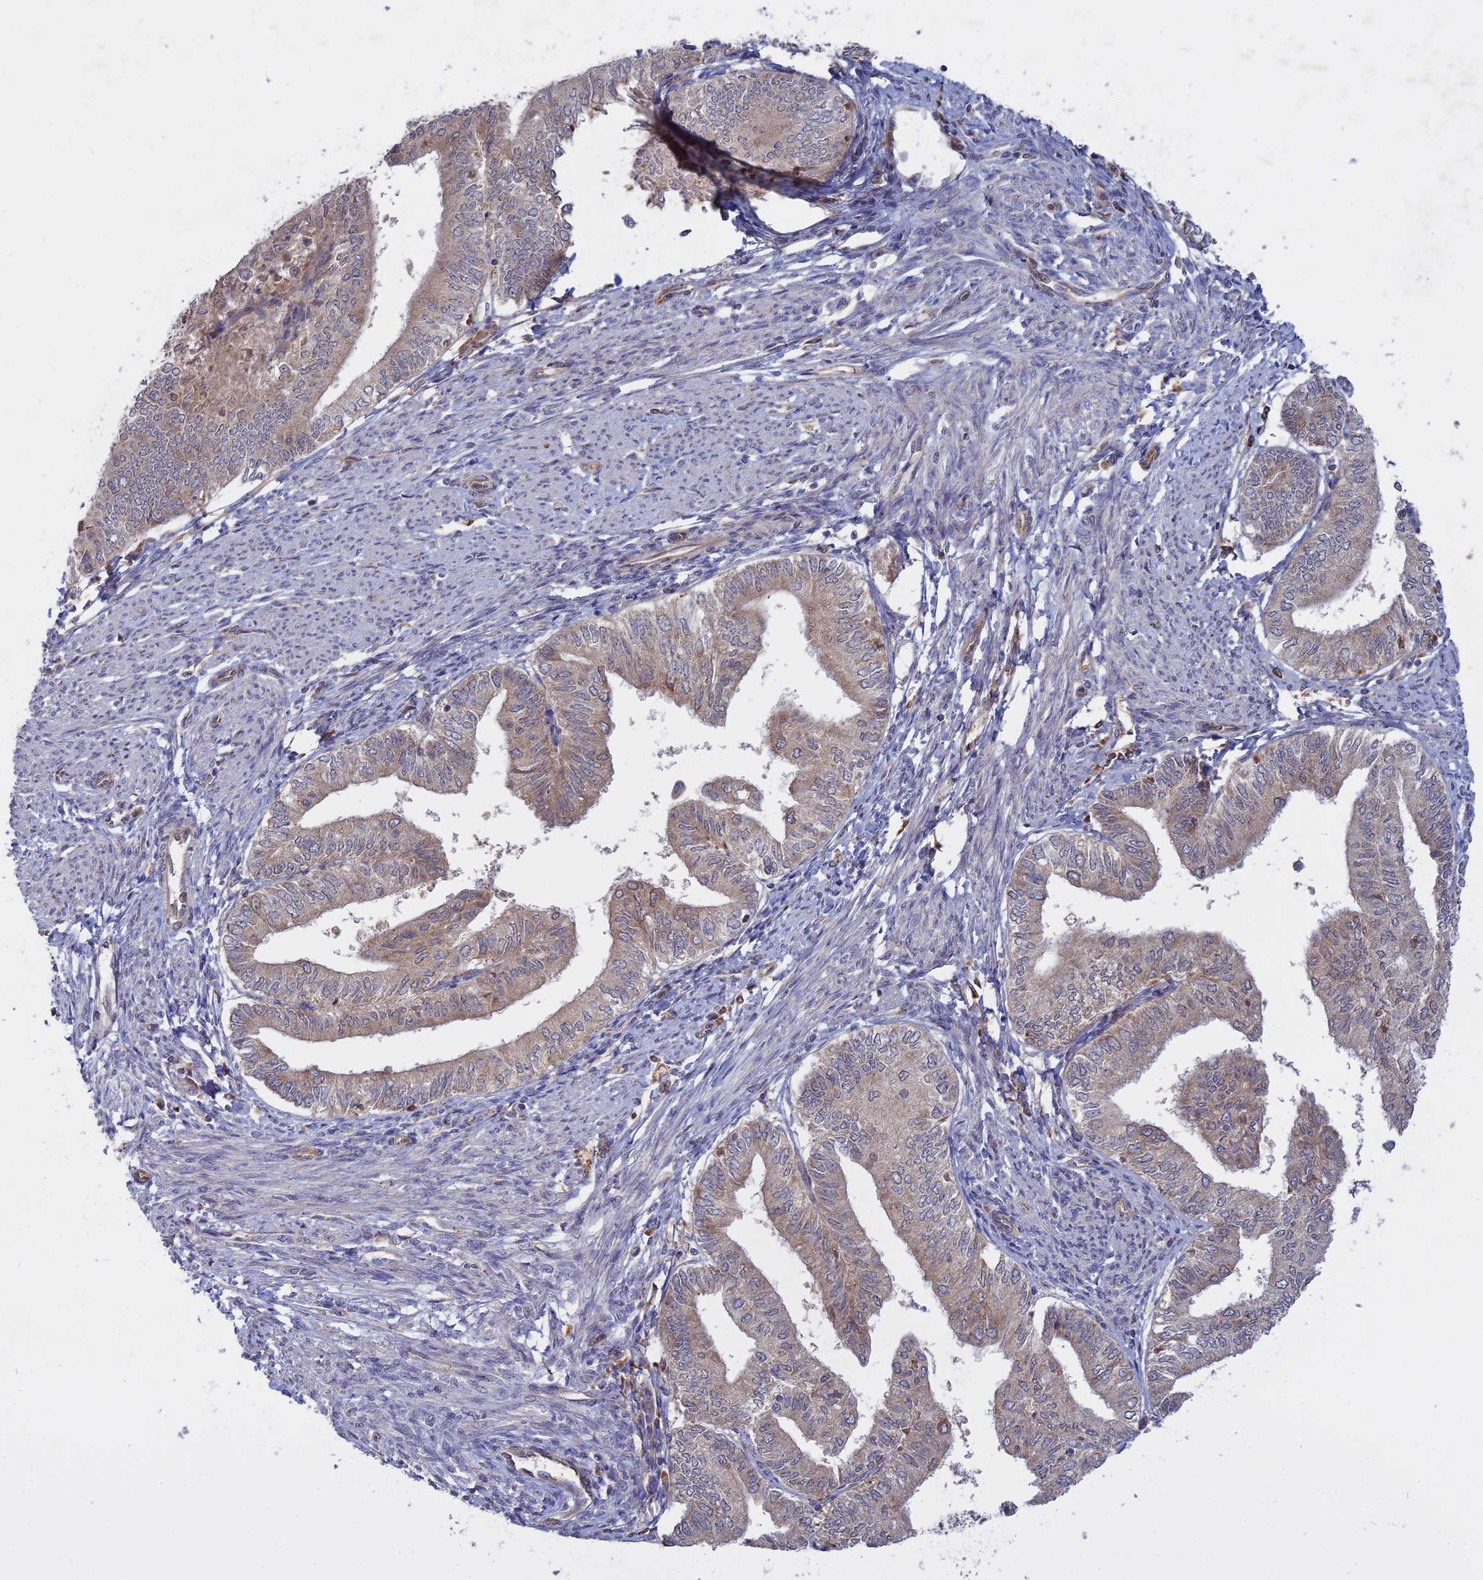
{"staining": {"intensity": "weak", "quantity": "25%-75%", "location": "cytoplasmic/membranous"}, "tissue": "endometrial cancer", "cell_type": "Tumor cells", "image_type": "cancer", "snomed": [{"axis": "morphology", "description": "Adenocarcinoma, NOS"}, {"axis": "topography", "description": "Endometrium"}], "caption": "Endometrial cancer stained with DAB (3,3'-diaminobenzidine) immunohistochemistry demonstrates low levels of weak cytoplasmic/membranous positivity in approximately 25%-75% of tumor cells.", "gene": "TMEM208", "patient": {"sex": "female", "age": 66}}